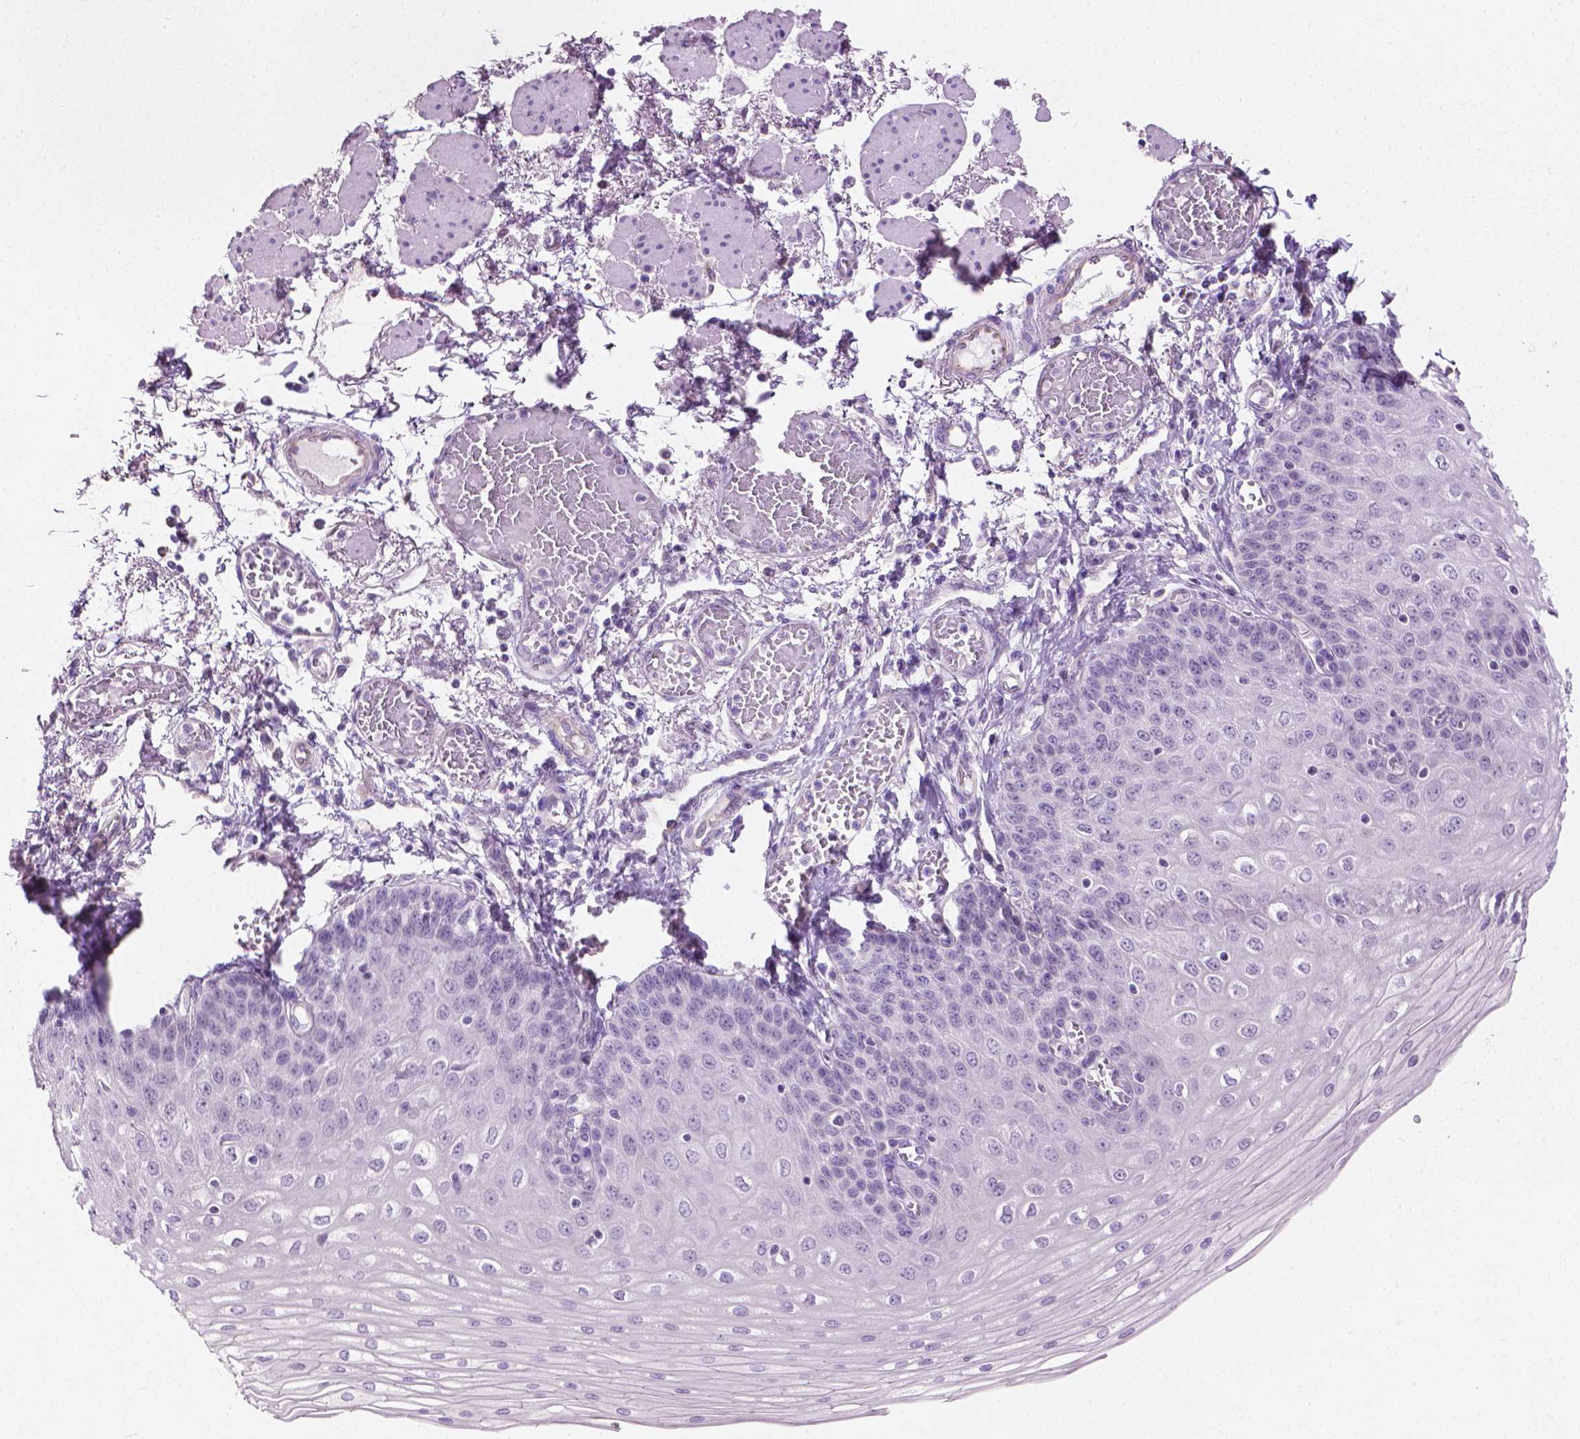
{"staining": {"intensity": "negative", "quantity": "none", "location": "none"}, "tissue": "esophagus", "cell_type": "Squamous epithelial cells", "image_type": "normal", "snomed": [{"axis": "morphology", "description": "Normal tissue, NOS"}, {"axis": "morphology", "description": "Adenocarcinoma, NOS"}, {"axis": "topography", "description": "Esophagus"}], "caption": "Immunohistochemistry of benign human esophagus reveals no staining in squamous epithelial cells.", "gene": "KRT73", "patient": {"sex": "male", "age": 81}}